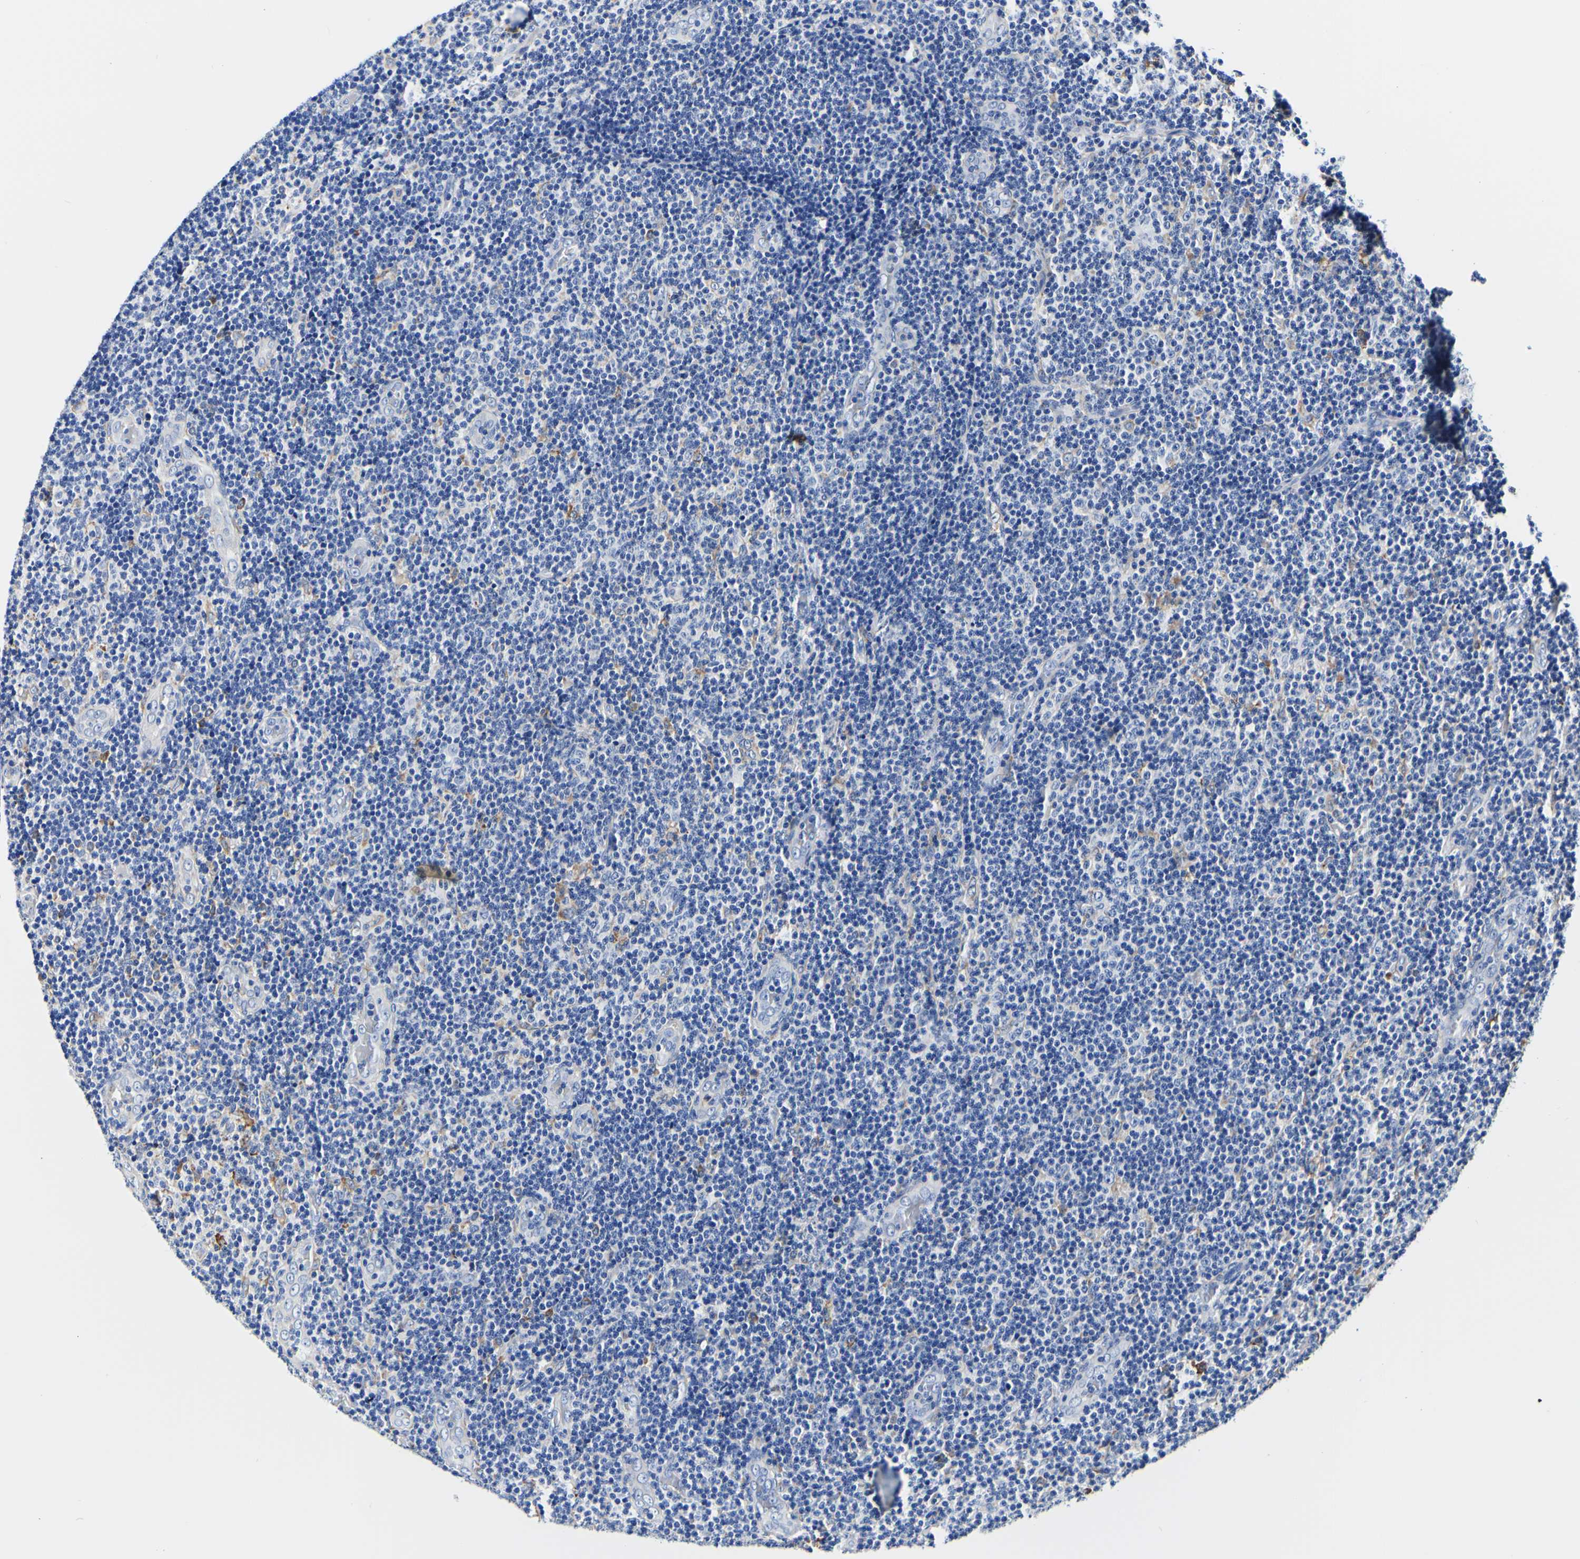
{"staining": {"intensity": "weak", "quantity": "<25%", "location": "cytoplasmic/membranous"}, "tissue": "lymphoma", "cell_type": "Tumor cells", "image_type": "cancer", "snomed": [{"axis": "morphology", "description": "Malignant lymphoma, non-Hodgkin's type, Low grade"}, {"axis": "topography", "description": "Lymph node"}], "caption": "DAB (3,3'-diaminobenzidine) immunohistochemical staining of human lymphoma displays no significant staining in tumor cells.", "gene": "P4HB", "patient": {"sex": "male", "age": 83}}